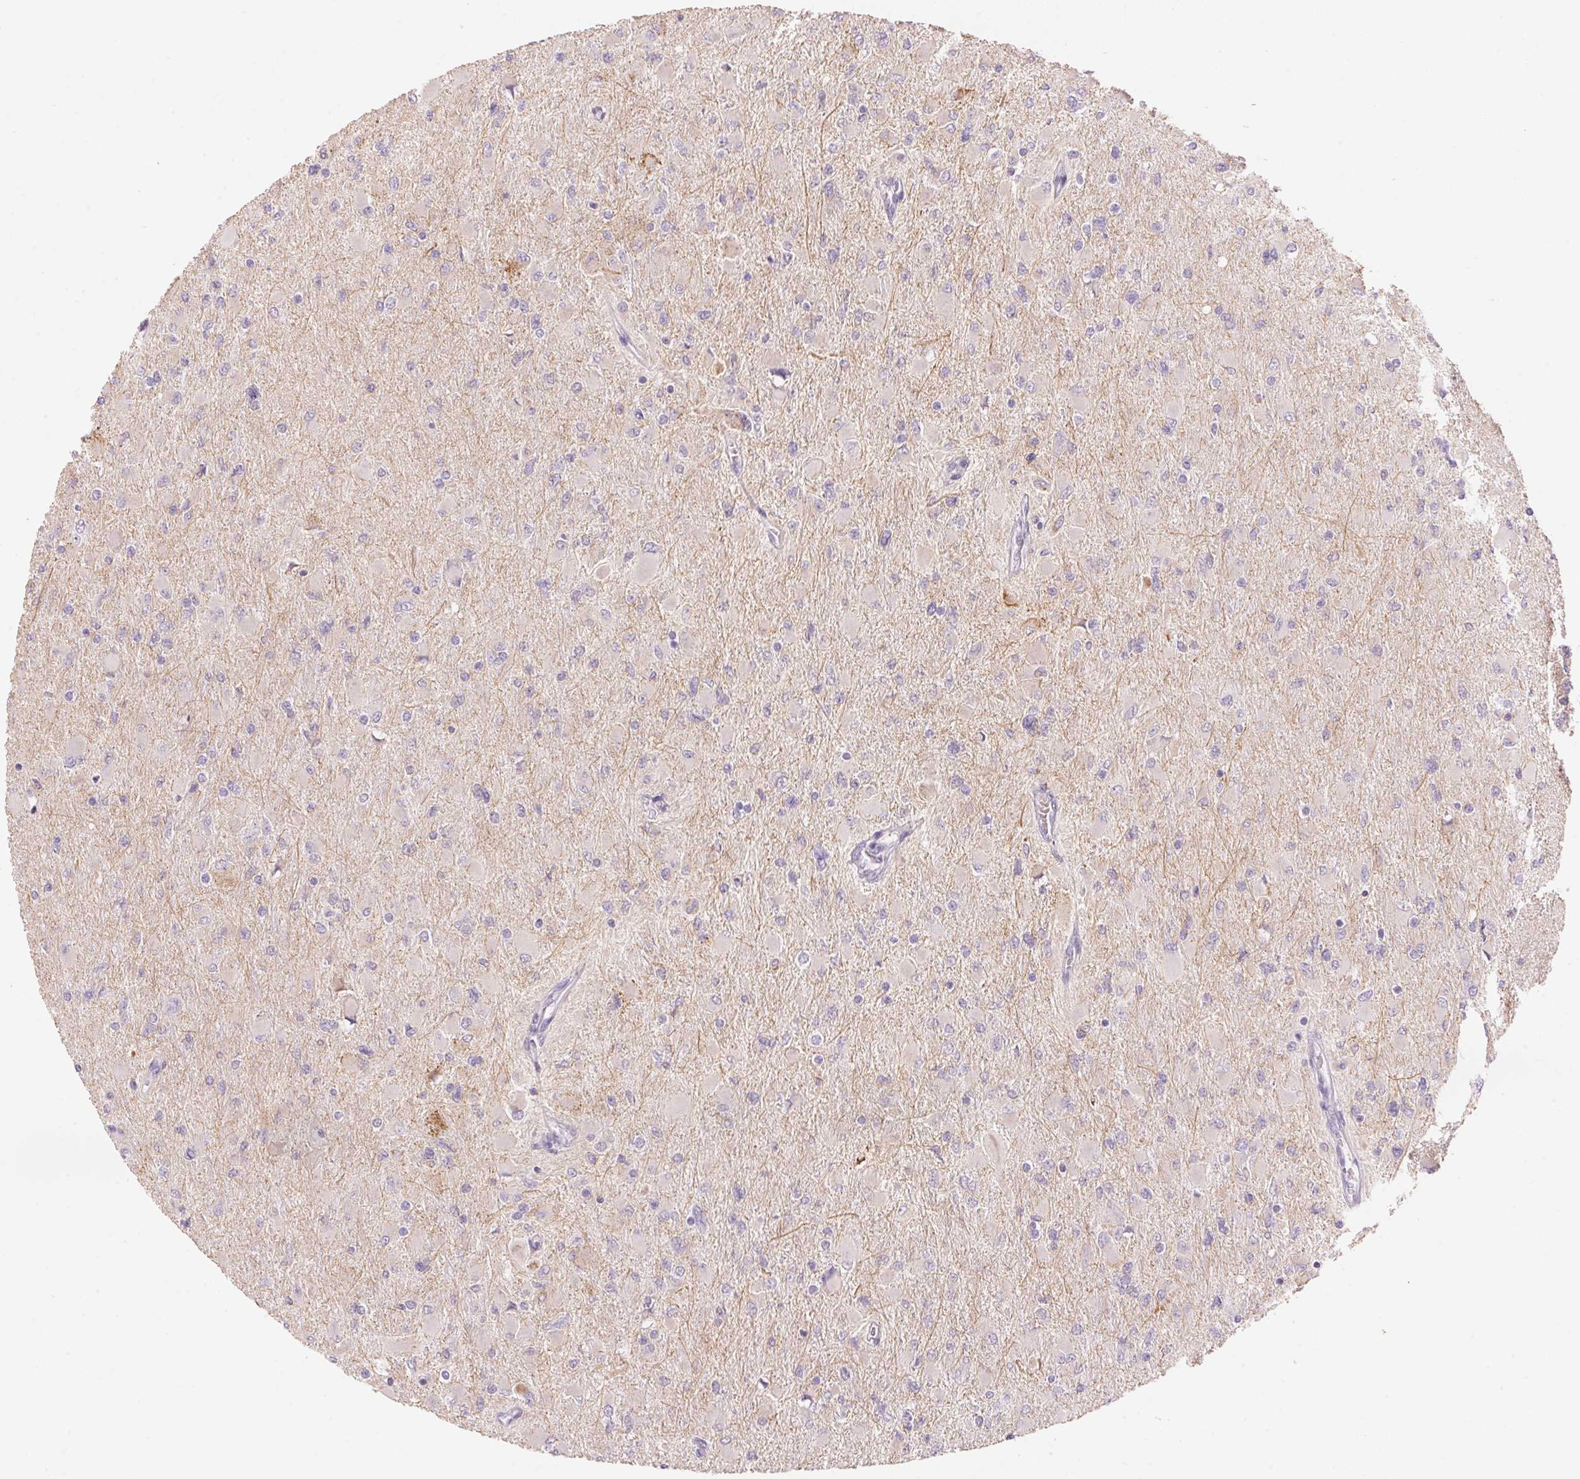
{"staining": {"intensity": "negative", "quantity": "none", "location": "none"}, "tissue": "glioma", "cell_type": "Tumor cells", "image_type": "cancer", "snomed": [{"axis": "morphology", "description": "Glioma, malignant, High grade"}, {"axis": "topography", "description": "Cerebral cortex"}], "caption": "There is no significant expression in tumor cells of malignant glioma (high-grade).", "gene": "CYP11B1", "patient": {"sex": "female", "age": 36}}